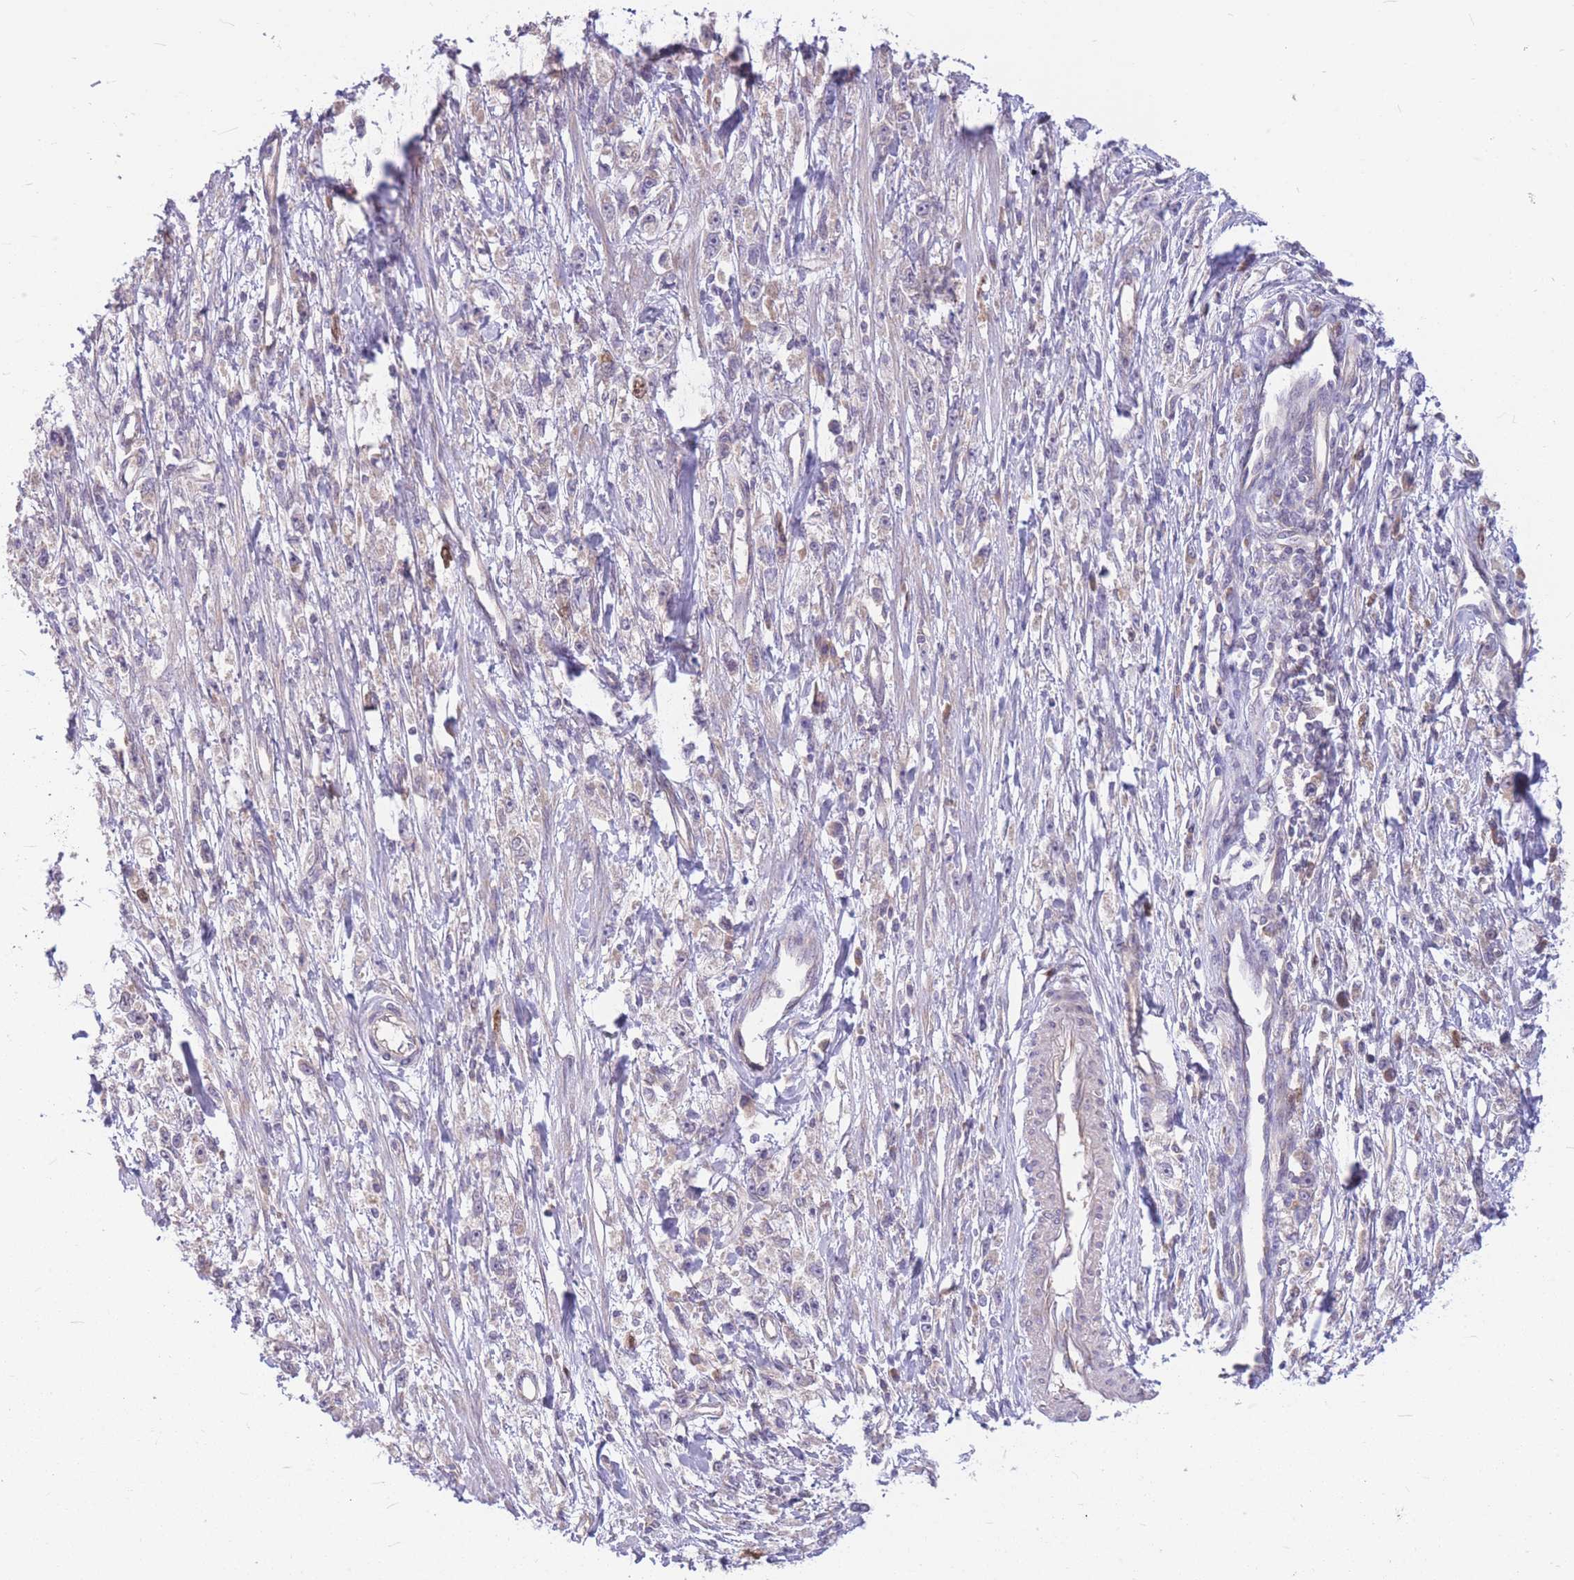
{"staining": {"intensity": "negative", "quantity": "none", "location": "none"}, "tissue": "stomach cancer", "cell_type": "Tumor cells", "image_type": "cancer", "snomed": [{"axis": "morphology", "description": "Adenocarcinoma, NOS"}, {"axis": "topography", "description": "Stomach"}], "caption": "The immunohistochemistry photomicrograph has no significant expression in tumor cells of stomach adenocarcinoma tissue.", "gene": "GMNN", "patient": {"sex": "female", "age": 59}}